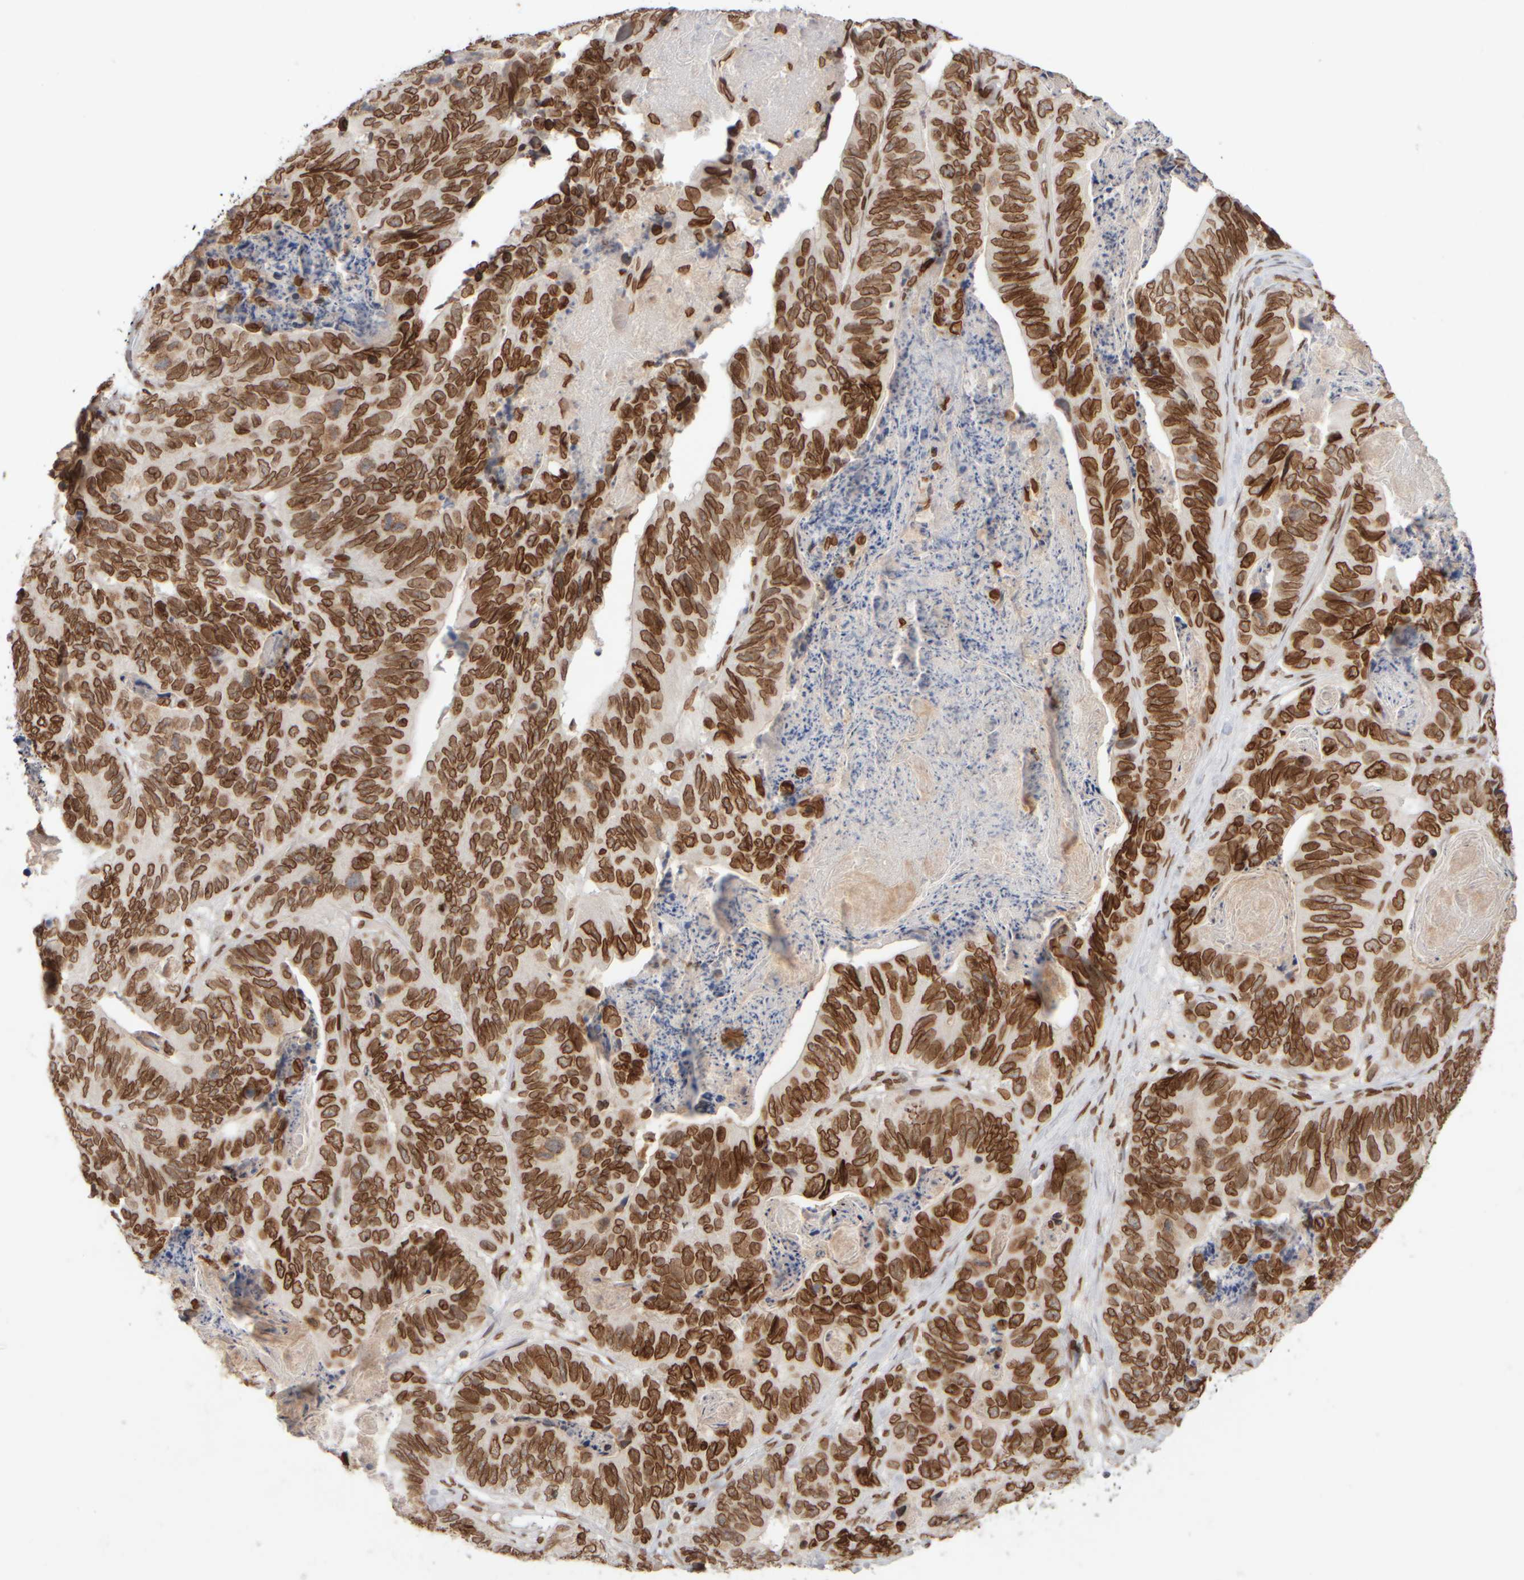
{"staining": {"intensity": "strong", "quantity": ">75%", "location": "cytoplasmic/membranous,nuclear"}, "tissue": "stomach cancer", "cell_type": "Tumor cells", "image_type": "cancer", "snomed": [{"axis": "morphology", "description": "Normal tissue, NOS"}, {"axis": "morphology", "description": "Adenocarcinoma, NOS"}, {"axis": "topography", "description": "Stomach"}], "caption": "Protein staining of stomach cancer tissue exhibits strong cytoplasmic/membranous and nuclear expression in approximately >75% of tumor cells.", "gene": "ZC3HC1", "patient": {"sex": "female", "age": 89}}